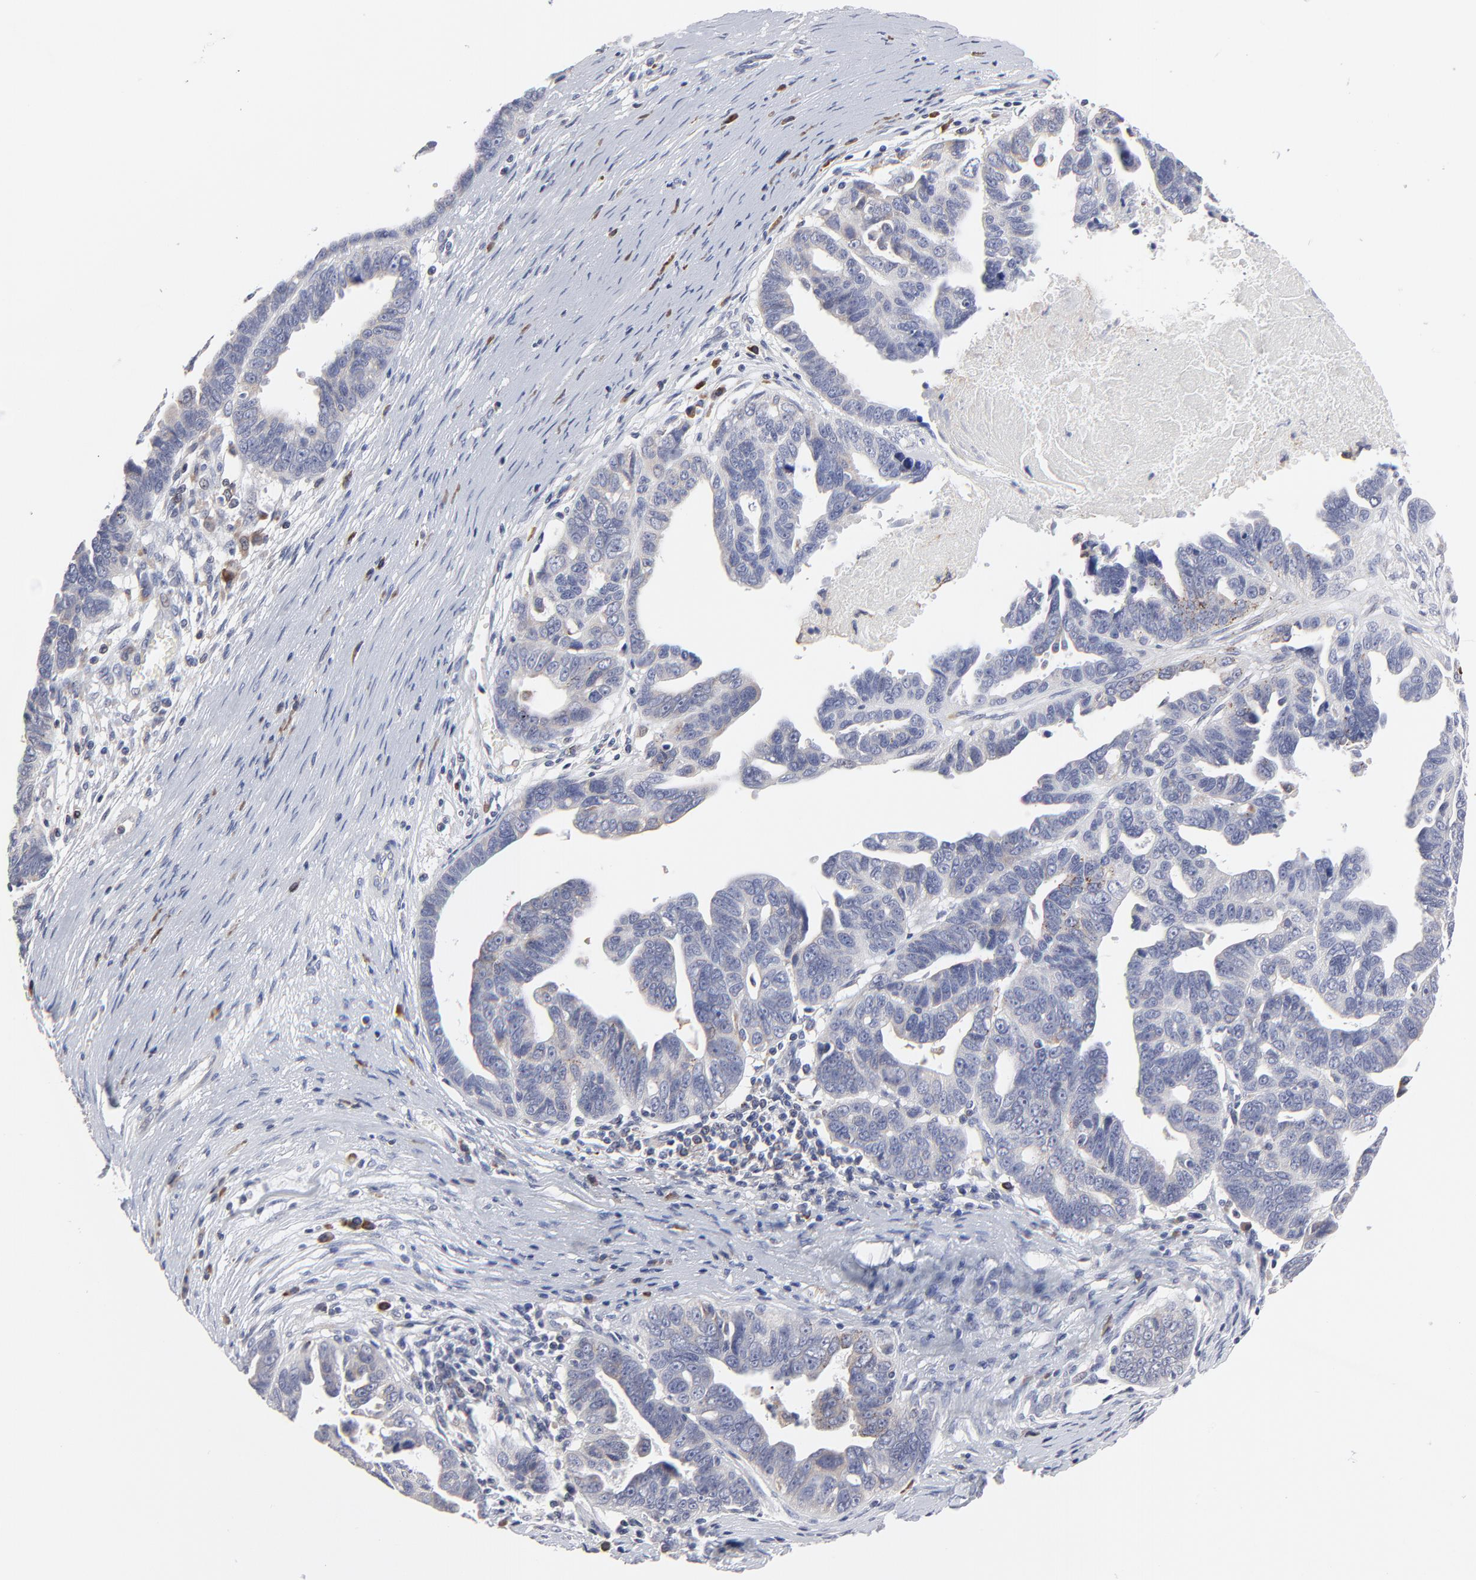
{"staining": {"intensity": "weak", "quantity": "<25%", "location": "cytoplasmic/membranous"}, "tissue": "ovarian cancer", "cell_type": "Tumor cells", "image_type": "cancer", "snomed": [{"axis": "morphology", "description": "Carcinoma, endometroid"}, {"axis": "morphology", "description": "Cystadenocarcinoma, serous, NOS"}, {"axis": "topography", "description": "Ovary"}], "caption": "The IHC histopathology image has no significant staining in tumor cells of ovarian endometroid carcinoma tissue.", "gene": "TRIM22", "patient": {"sex": "female", "age": 45}}